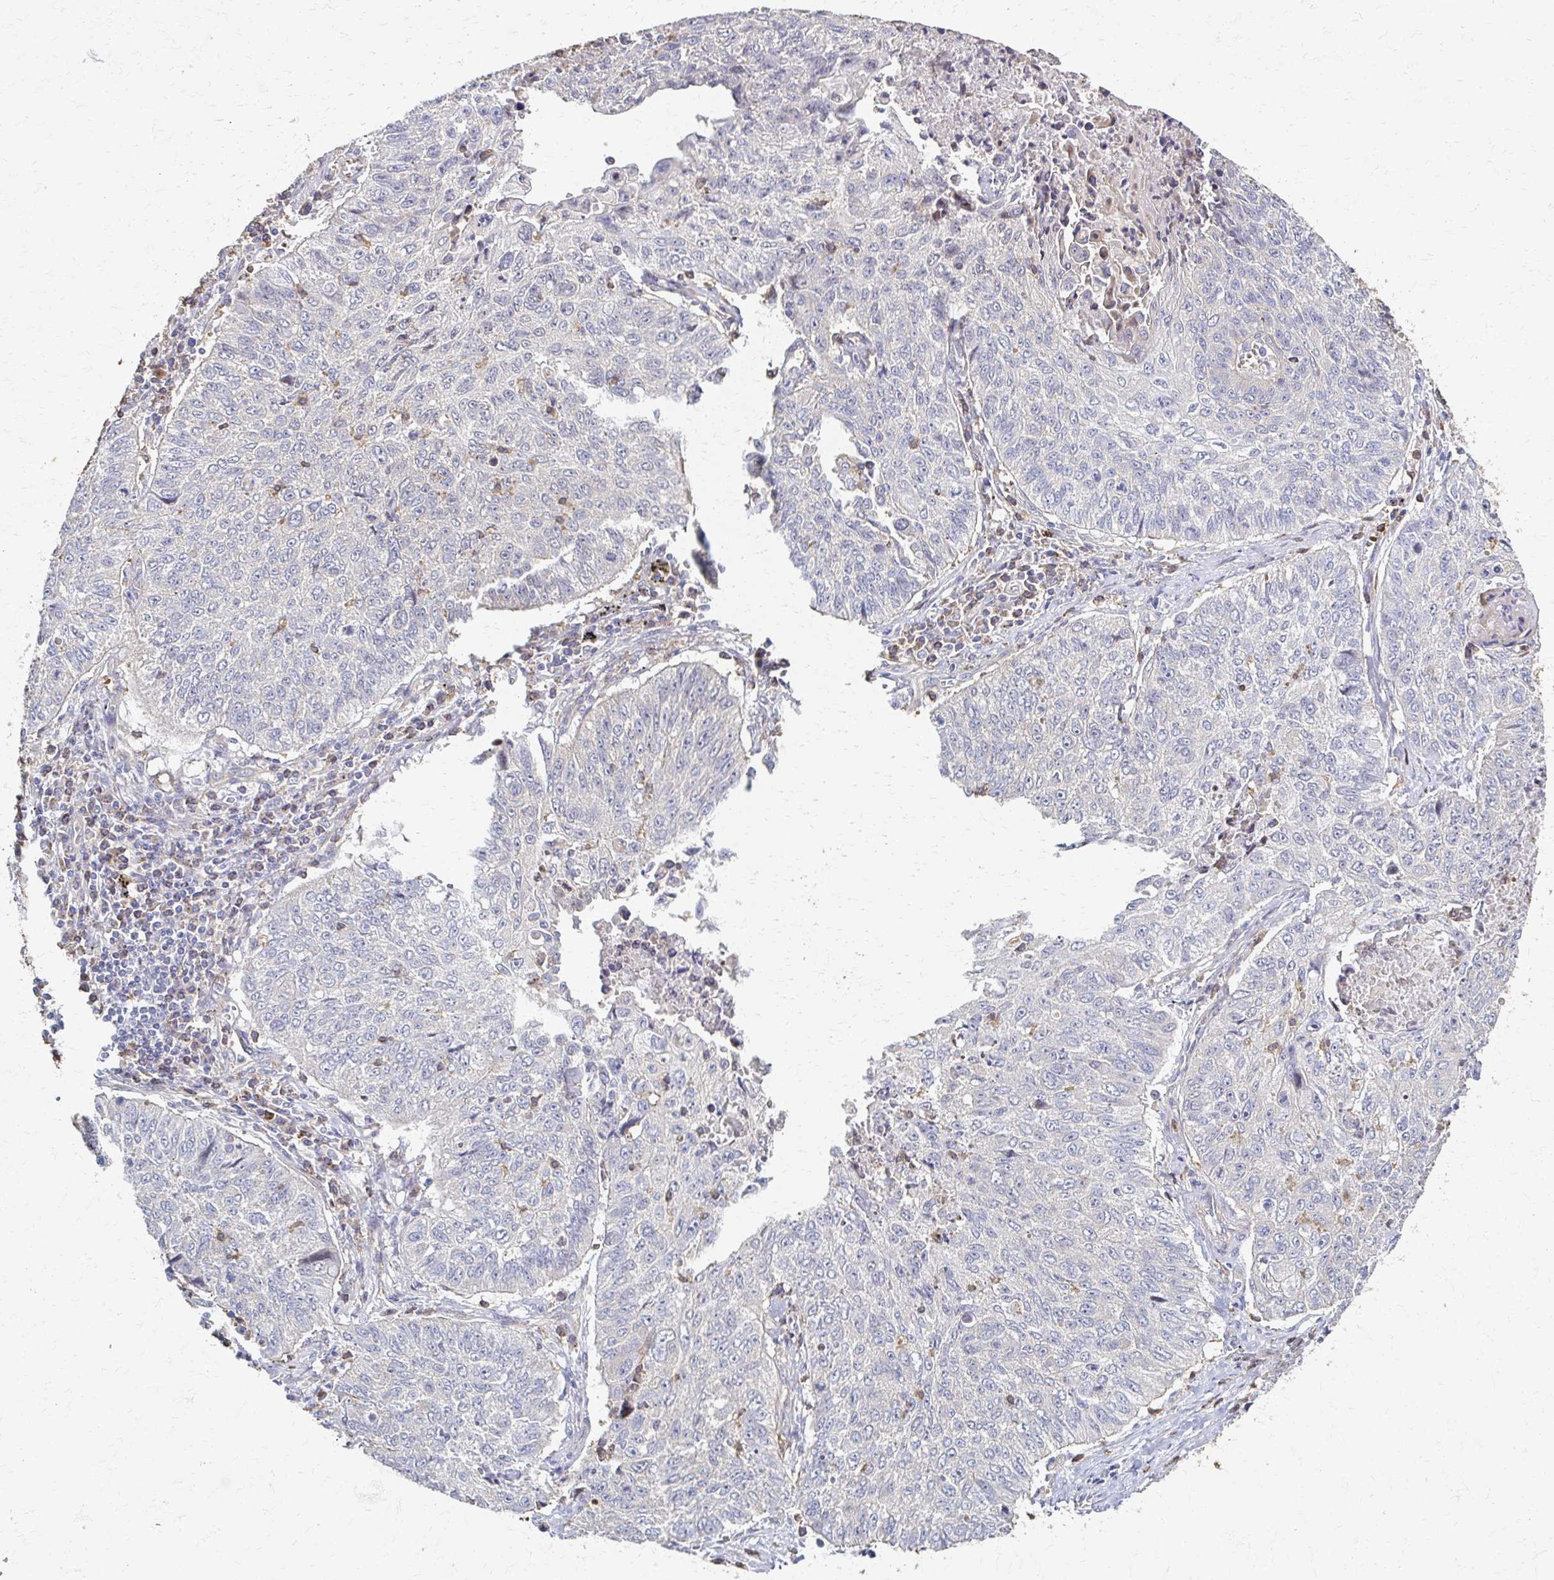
{"staining": {"intensity": "negative", "quantity": "none", "location": "none"}, "tissue": "lung cancer", "cell_type": "Tumor cells", "image_type": "cancer", "snomed": [{"axis": "morphology", "description": "Normal morphology"}, {"axis": "morphology", "description": "Aneuploidy"}, {"axis": "morphology", "description": "Squamous cell carcinoma, NOS"}, {"axis": "topography", "description": "Lymph node"}, {"axis": "topography", "description": "Lung"}], "caption": "The image displays no staining of tumor cells in lung cancer (aneuploidy). (Brightfield microscopy of DAB (3,3'-diaminobenzidine) immunohistochemistry (IHC) at high magnification).", "gene": "SKA2", "patient": {"sex": "female", "age": 76}}